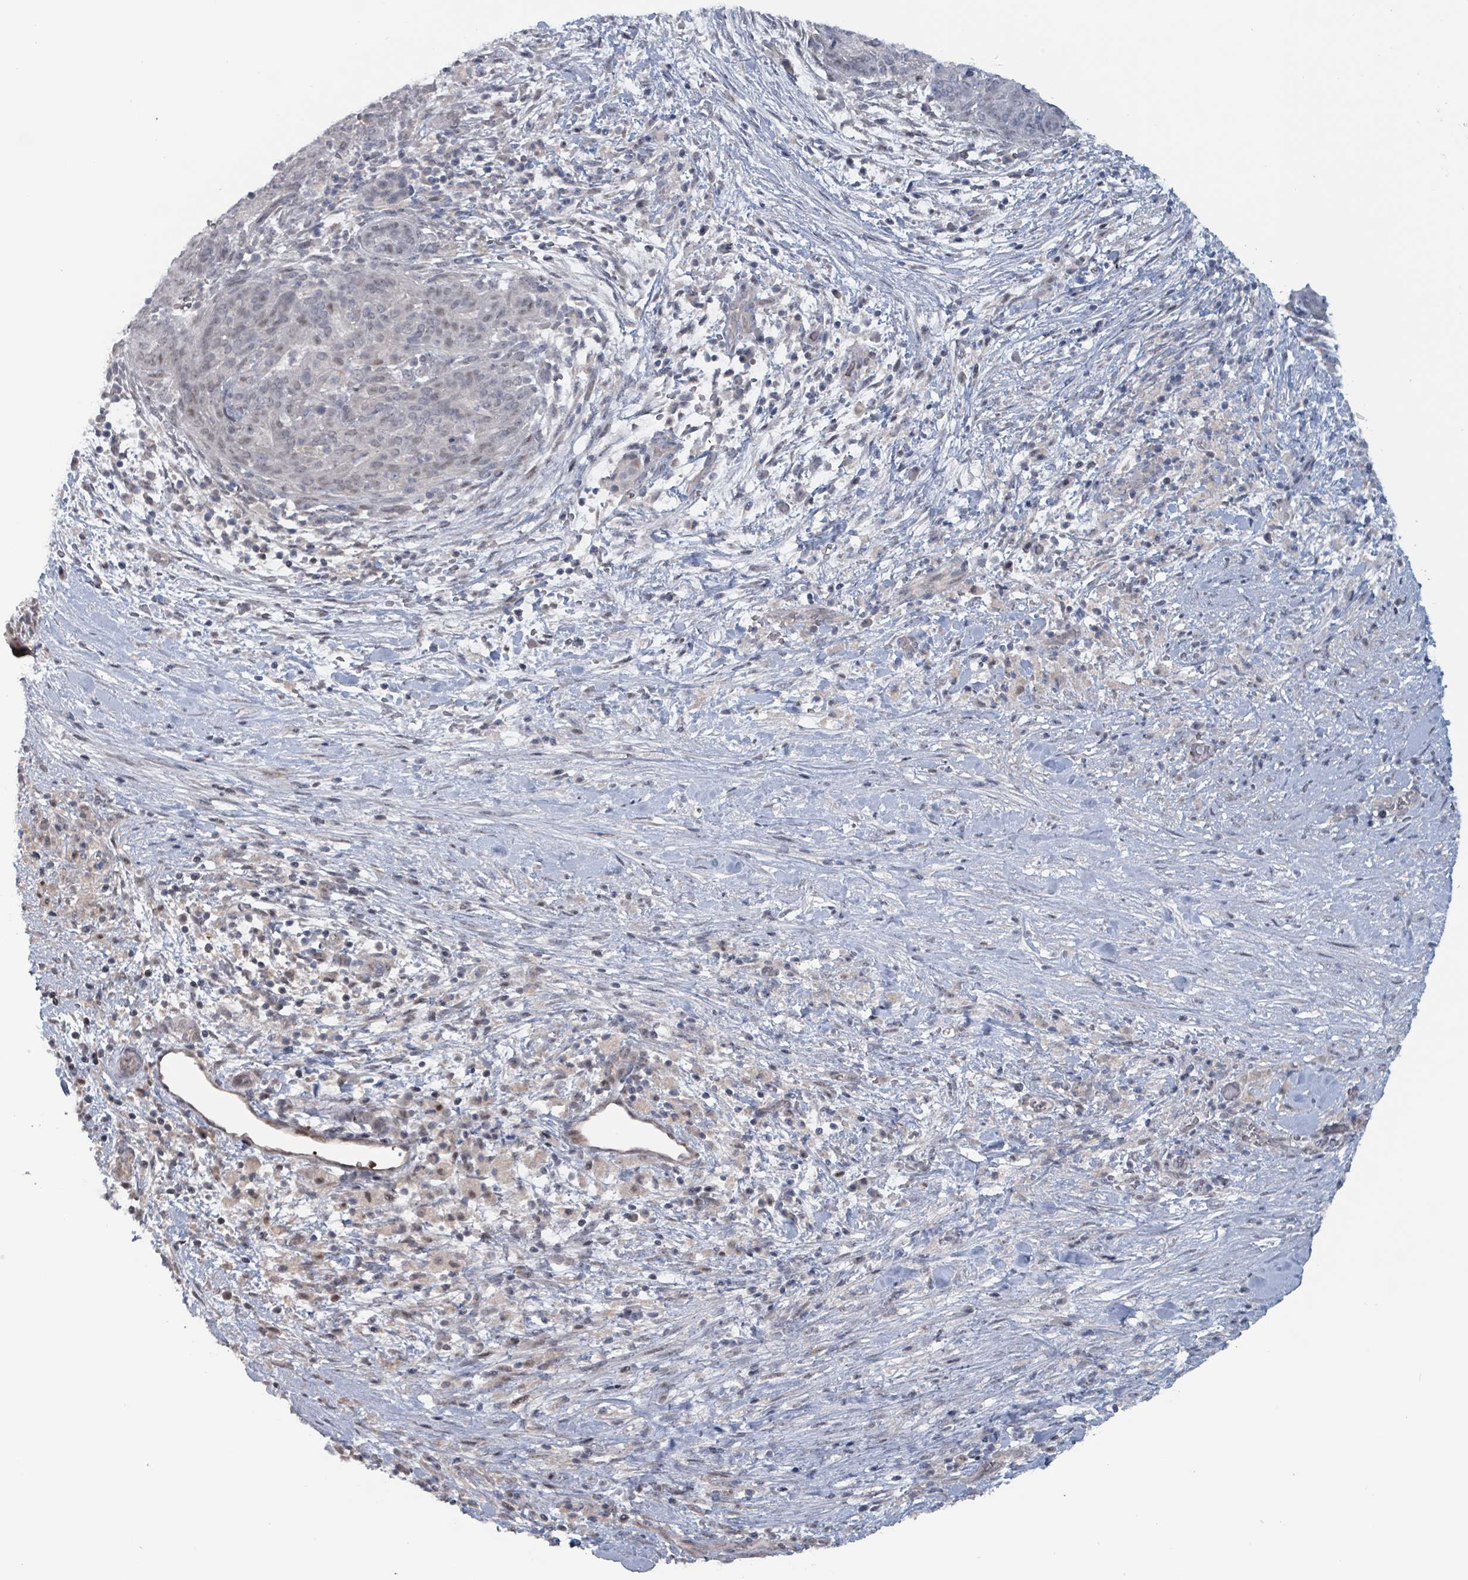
{"staining": {"intensity": "weak", "quantity": "<25%", "location": "nuclear"}, "tissue": "pancreatic cancer", "cell_type": "Tumor cells", "image_type": "cancer", "snomed": [{"axis": "morphology", "description": "Adenocarcinoma, NOS"}, {"axis": "topography", "description": "Pancreas"}], "caption": "Histopathology image shows no protein expression in tumor cells of pancreatic cancer (adenocarcinoma) tissue. The staining is performed using DAB brown chromogen with nuclei counter-stained in using hematoxylin.", "gene": "BIVM", "patient": {"sex": "male", "age": 44}}